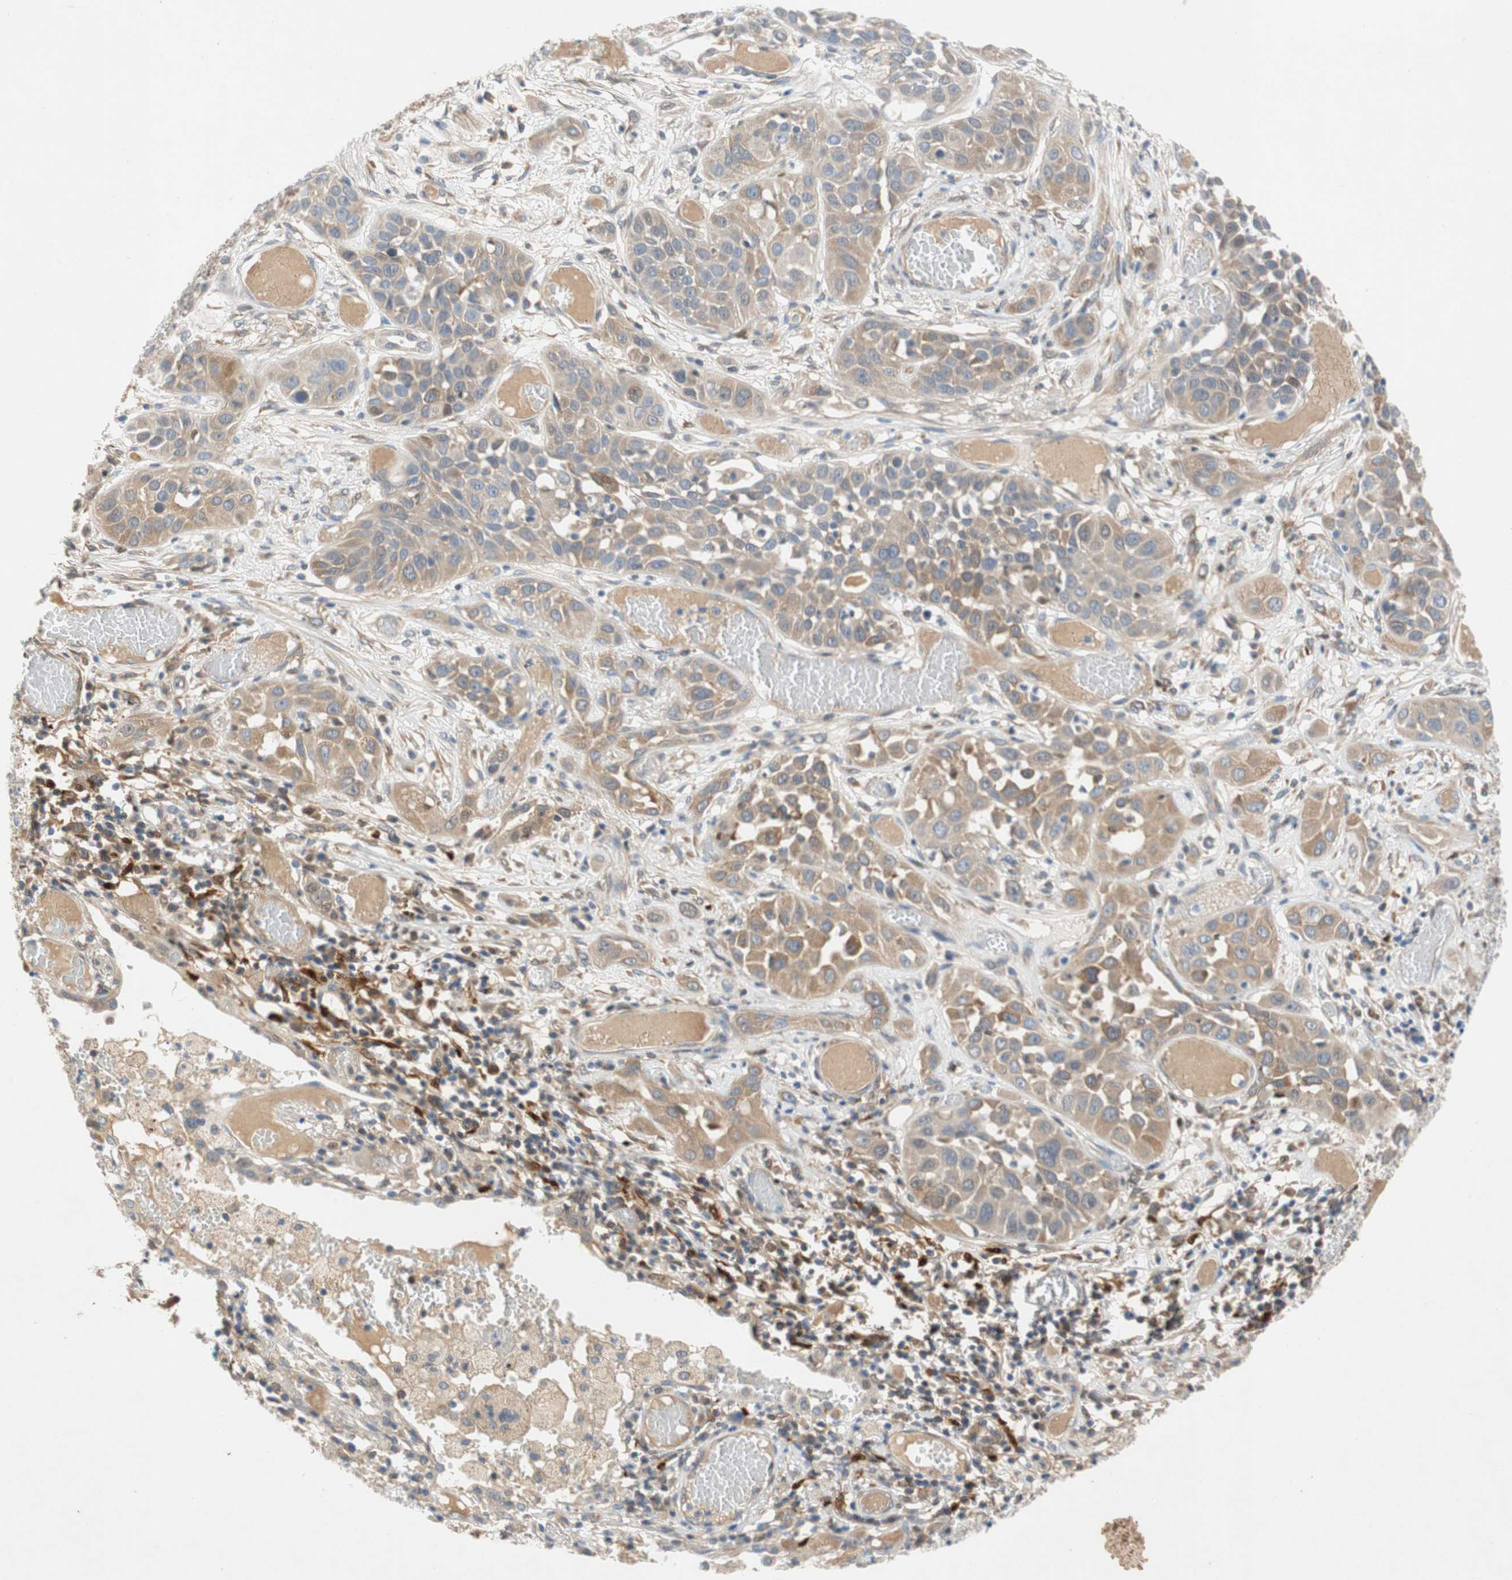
{"staining": {"intensity": "weak", "quantity": "25%-75%", "location": "cytoplasmic/membranous"}, "tissue": "lung cancer", "cell_type": "Tumor cells", "image_type": "cancer", "snomed": [{"axis": "morphology", "description": "Squamous cell carcinoma, NOS"}, {"axis": "topography", "description": "Lung"}], "caption": "Lung cancer stained with DAB immunohistochemistry (IHC) reveals low levels of weak cytoplasmic/membranous expression in about 25%-75% of tumor cells. (brown staining indicates protein expression, while blue staining denotes nuclei).", "gene": "RELB", "patient": {"sex": "male", "age": 71}}